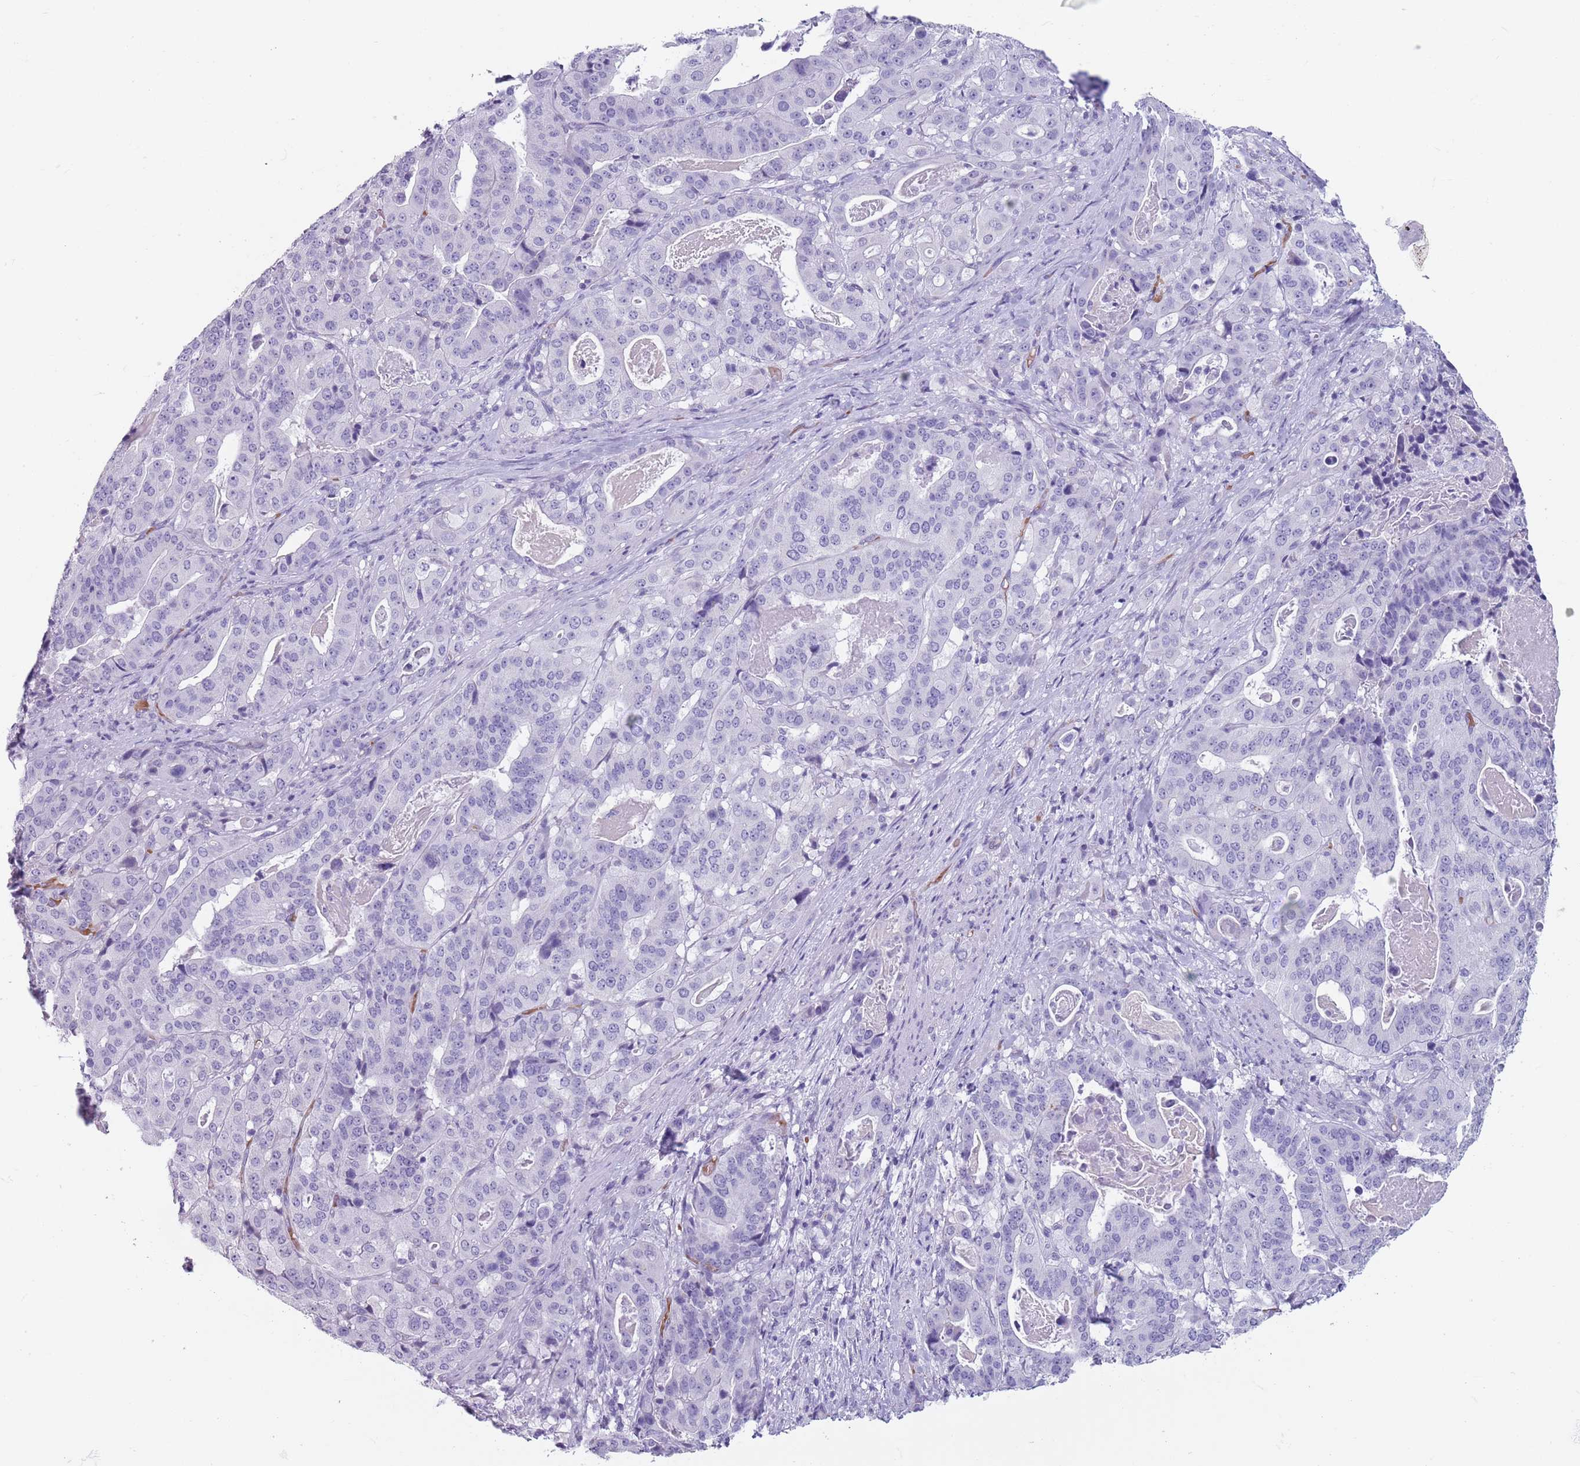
{"staining": {"intensity": "negative", "quantity": "none", "location": "none"}, "tissue": "stomach cancer", "cell_type": "Tumor cells", "image_type": "cancer", "snomed": [{"axis": "morphology", "description": "Adenocarcinoma, NOS"}, {"axis": "topography", "description": "Stomach"}], "caption": "Immunohistochemistry (IHC) of adenocarcinoma (stomach) exhibits no positivity in tumor cells.", "gene": "SPESP1", "patient": {"sex": "male", "age": 48}}